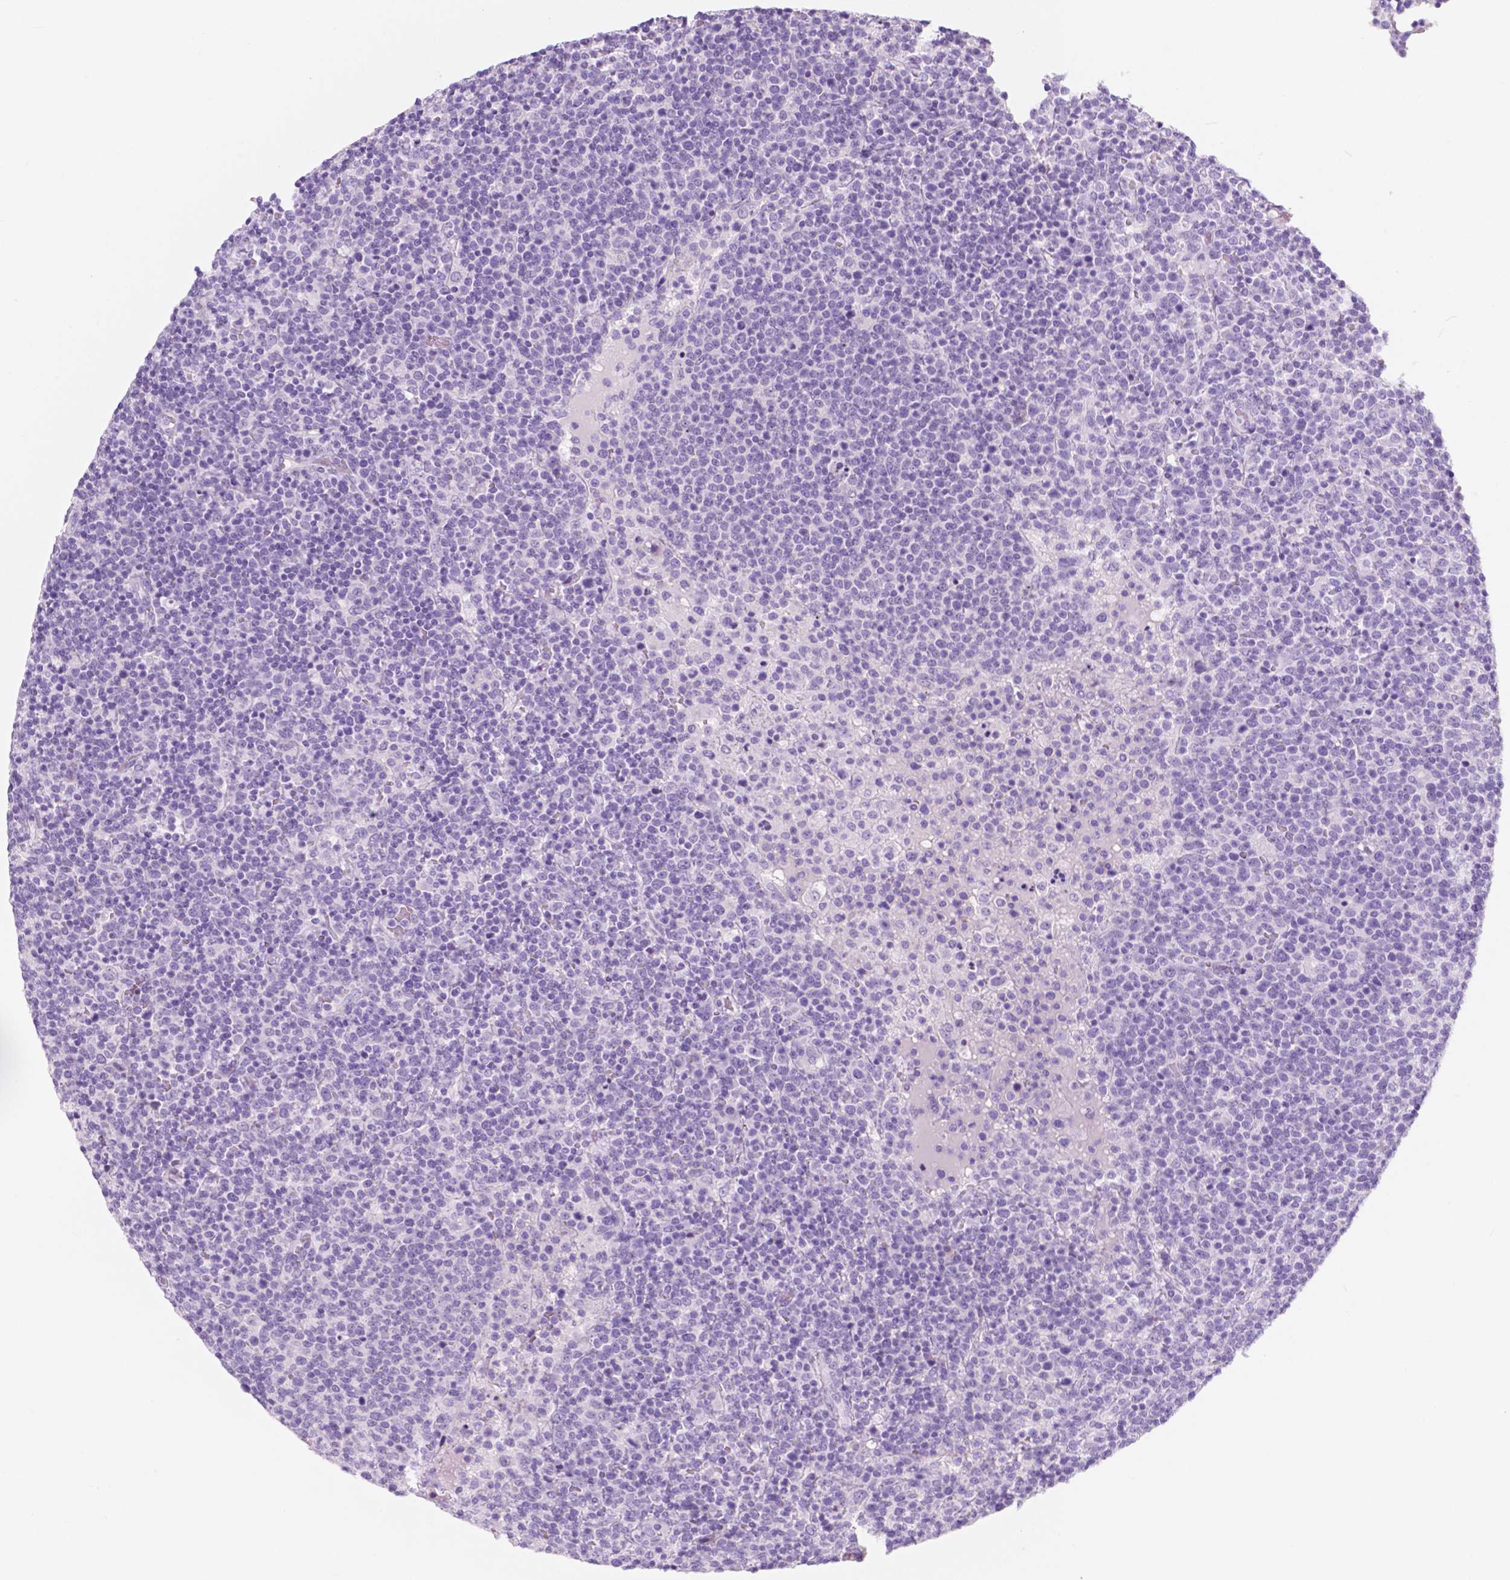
{"staining": {"intensity": "negative", "quantity": "none", "location": "none"}, "tissue": "lymphoma", "cell_type": "Tumor cells", "image_type": "cancer", "snomed": [{"axis": "morphology", "description": "Malignant lymphoma, non-Hodgkin's type, High grade"}, {"axis": "topography", "description": "Lymph node"}], "caption": "Human high-grade malignant lymphoma, non-Hodgkin's type stained for a protein using immunohistochemistry (IHC) exhibits no expression in tumor cells.", "gene": "CUZD1", "patient": {"sex": "male", "age": 61}}